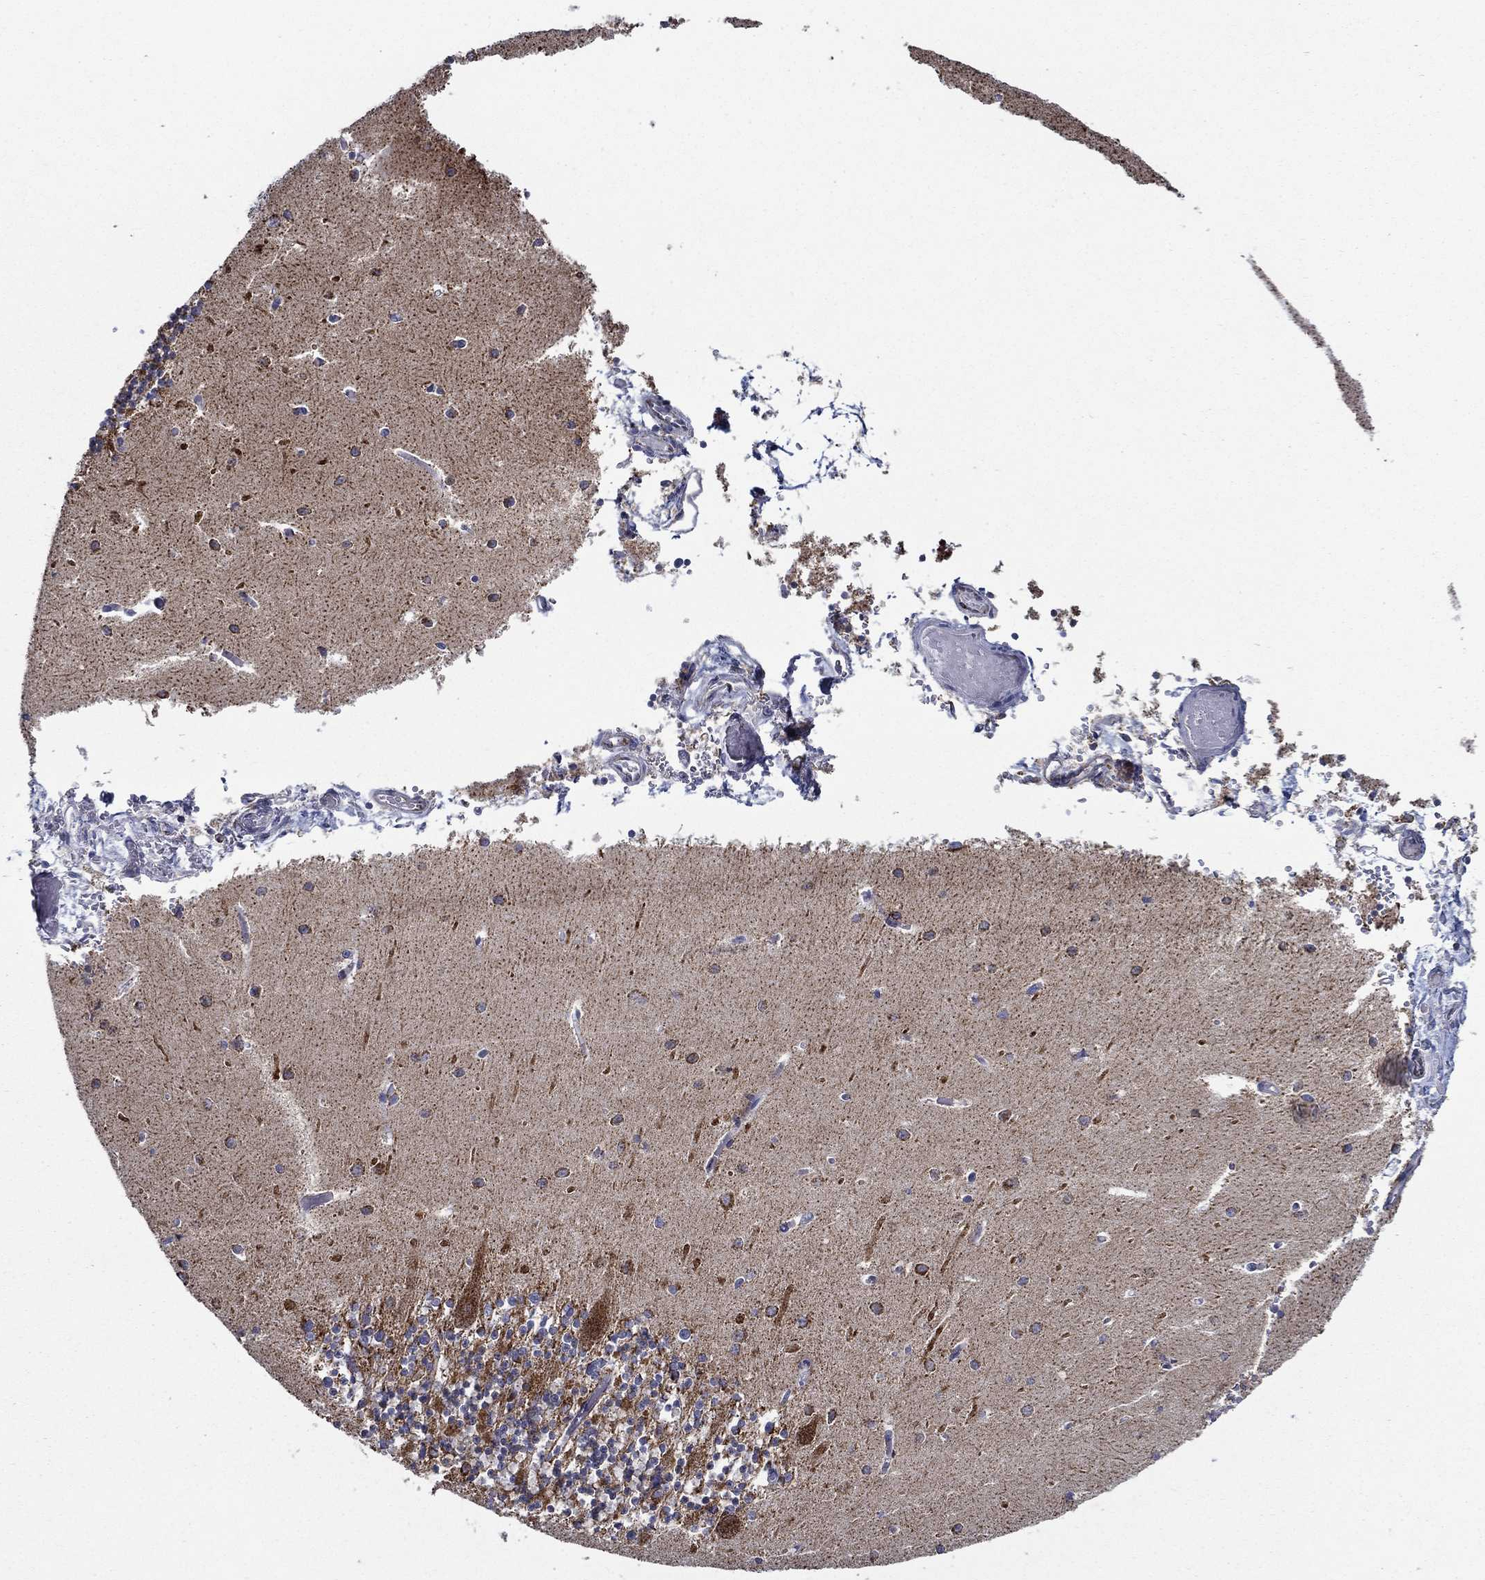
{"staining": {"intensity": "negative", "quantity": "none", "location": "none"}, "tissue": "cerebellum", "cell_type": "Cells in granular layer", "image_type": "normal", "snomed": [{"axis": "morphology", "description": "Normal tissue, NOS"}, {"axis": "topography", "description": "Cerebellum"}], "caption": "This is a photomicrograph of IHC staining of benign cerebellum, which shows no staining in cells in granular layer. (DAB immunohistochemistry (IHC) visualized using brightfield microscopy, high magnification).", "gene": "SFXN1", "patient": {"sex": "female", "age": 64}}